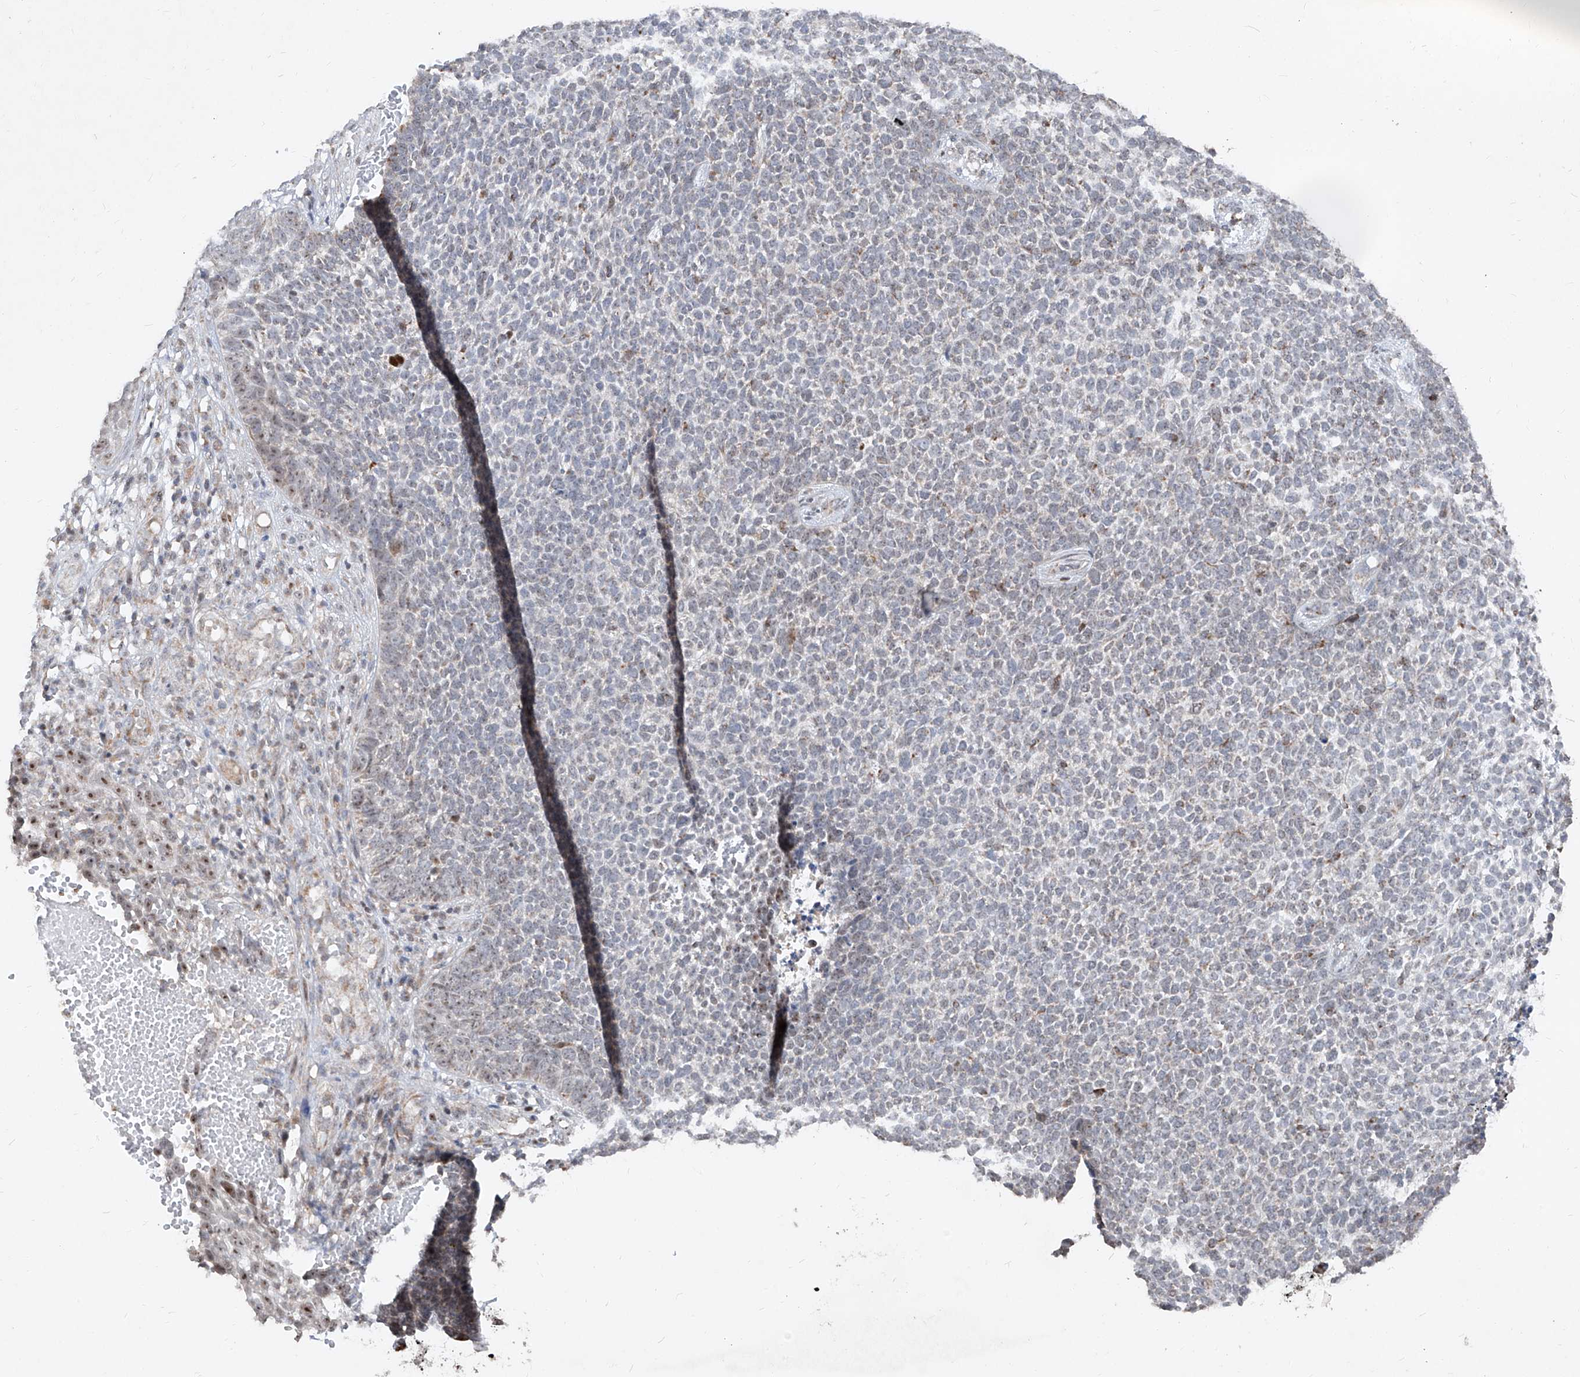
{"staining": {"intensity": "weak", "quantity": "<25%", "location": "cytoplasmic/membranous"}, "tissue": "skin cancer", "cell_type": "Tumor cells", "image_type": "cancer", "snomed": [{"axis": "morphology", "description": "Basal cell carcinoma"}, {"axis": "topography", "description": "Skin"}], "caption": "Immunohistochemistry (IHC) micrograph of human skin basal cell carcinoma stained for a protein (brown), which displays no positivity in tumor cells.", "gene": "NDUFB3", "patient": {"sex": "female", "age": 84}}